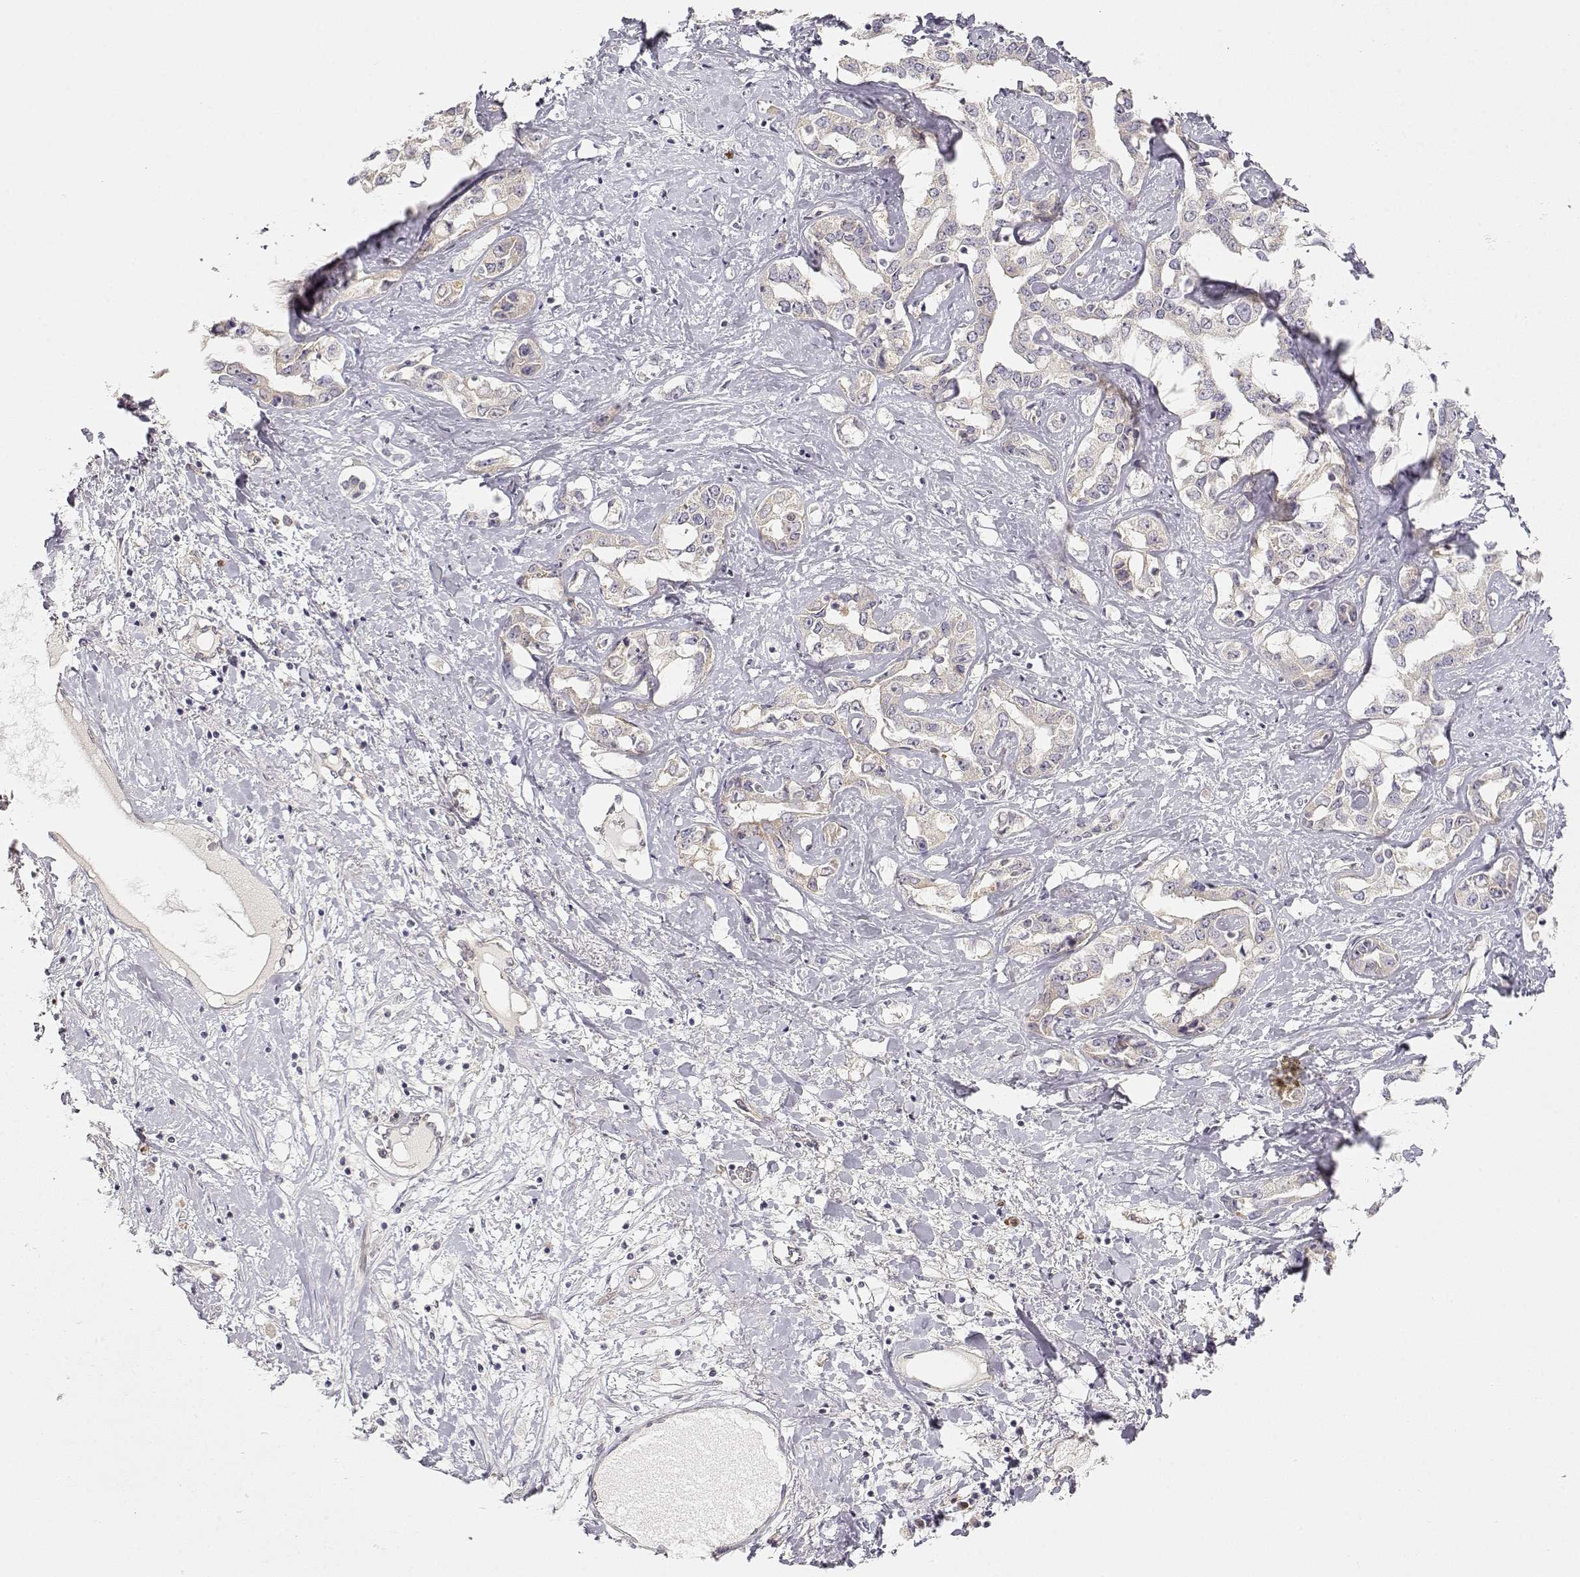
{"staining": {"intensity": "negative", "quantity": "none", "location": "none"}, "tissue": "liver cancer", "cell_type": "Tumor cells", "image_type": "cancer", "snomed": [{"axis": "morphology", "description": "Cholangiocarcinoma"}, {"axis": "topography", "description": "Liver"}], "caption": "Immunohistochemistry of liver cancer (cholangiocarcinoma) exhibits no expression in tumor cells.", "gene": "EAF2", "patient": {"sex": "male", "age": 59}}